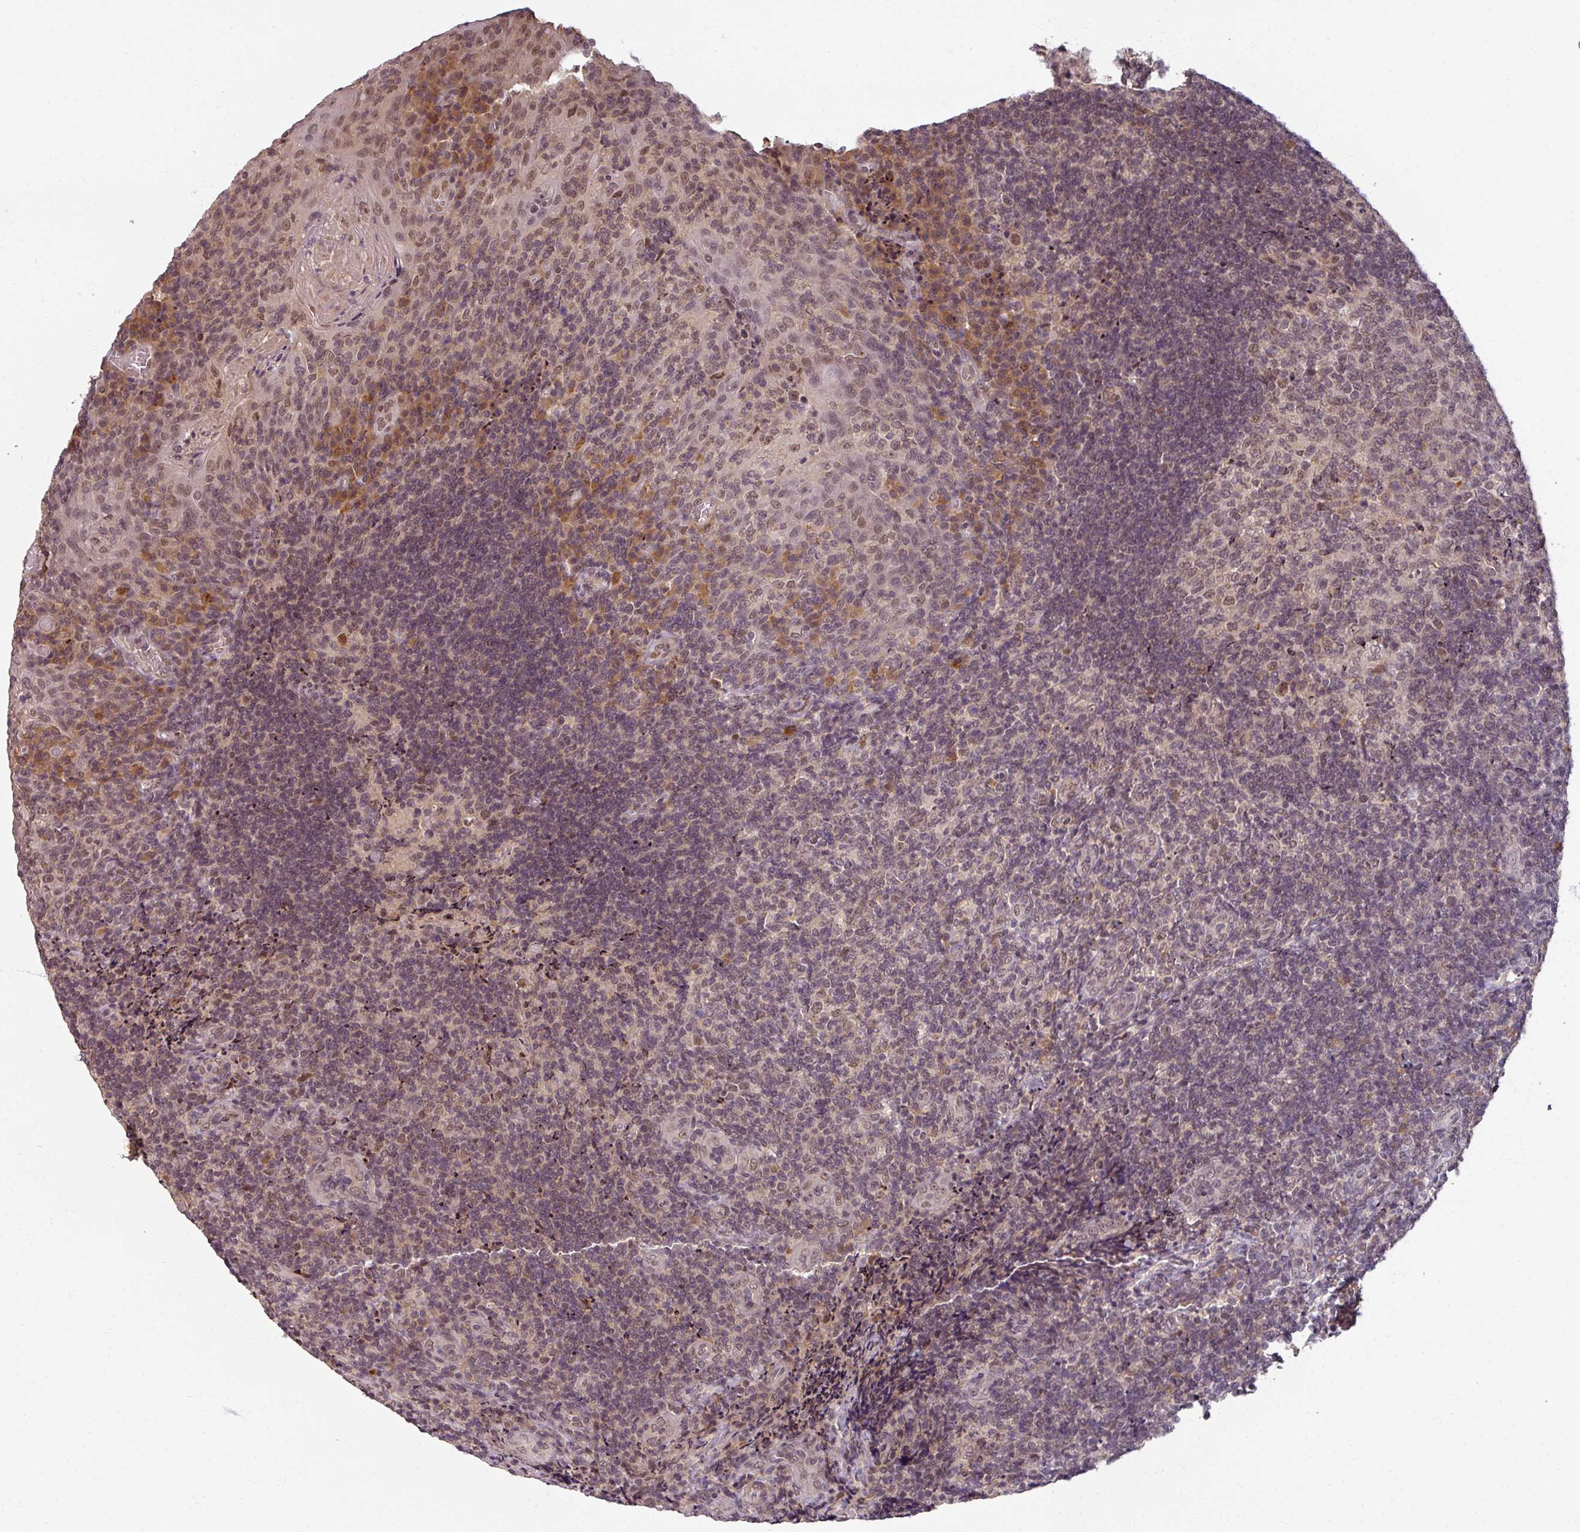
{"staining": {"intensity": "moderate", "quantity": "<25%", "location": "cytoplasmic/membranous"}, "tissue": "tonsil", "cell_type": "Germinal center cells", "image_type": "normal", "snomed": [{"axis": "morphology", "description": "Normal tissue, NOS"}, {"axis": "topography", "description": "Tonsil"}], "caption": "An image of human tonsil stained for a protein displays moderate cytoplasmic/membranous brown staining in germinal center cells. (DAB (3,3'-diaminobenzidine) = brown stain, brightfield microscopy at high magnification).", "gene": "POLR2G", "patient": {"sex": "male", "age": 17}}